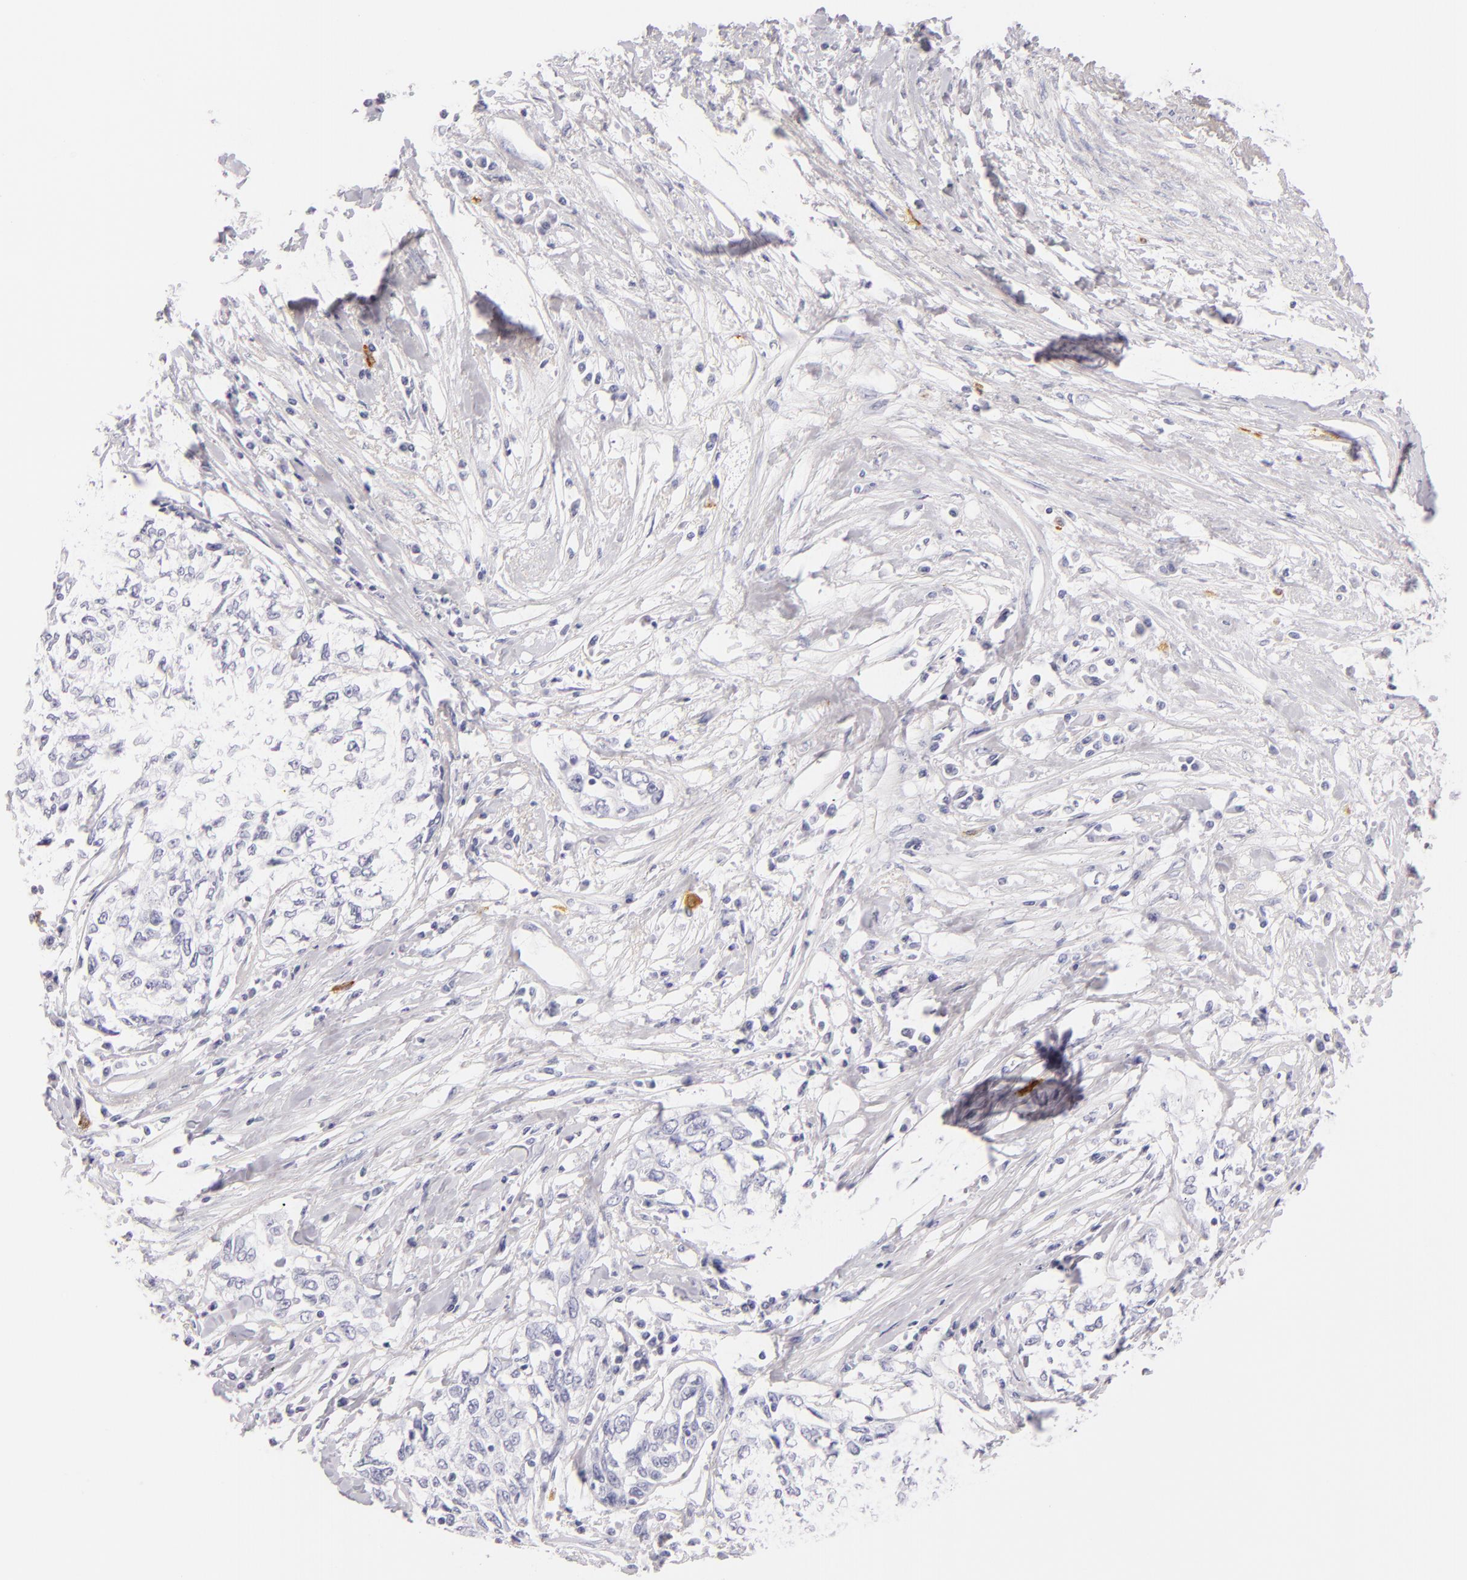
{"staining": {"intensity": "negative", "quantity": "none", "location": "none"}, "tissue": "cervical cancer", "cell_type": "Tumor cells", "image_type": "cancer", "snomed": [{"axis": "morphology", "description": "Squamous cell carcinoma, NOS"}, {"axis": "topography", "description": "Cervix"}], "caption": "The image reveals no staining of tumor cells in cervical cancer (squamous cell carcinoma).", "gene": "TPSD1", "patient": {"sex": "female", "age": 57}}